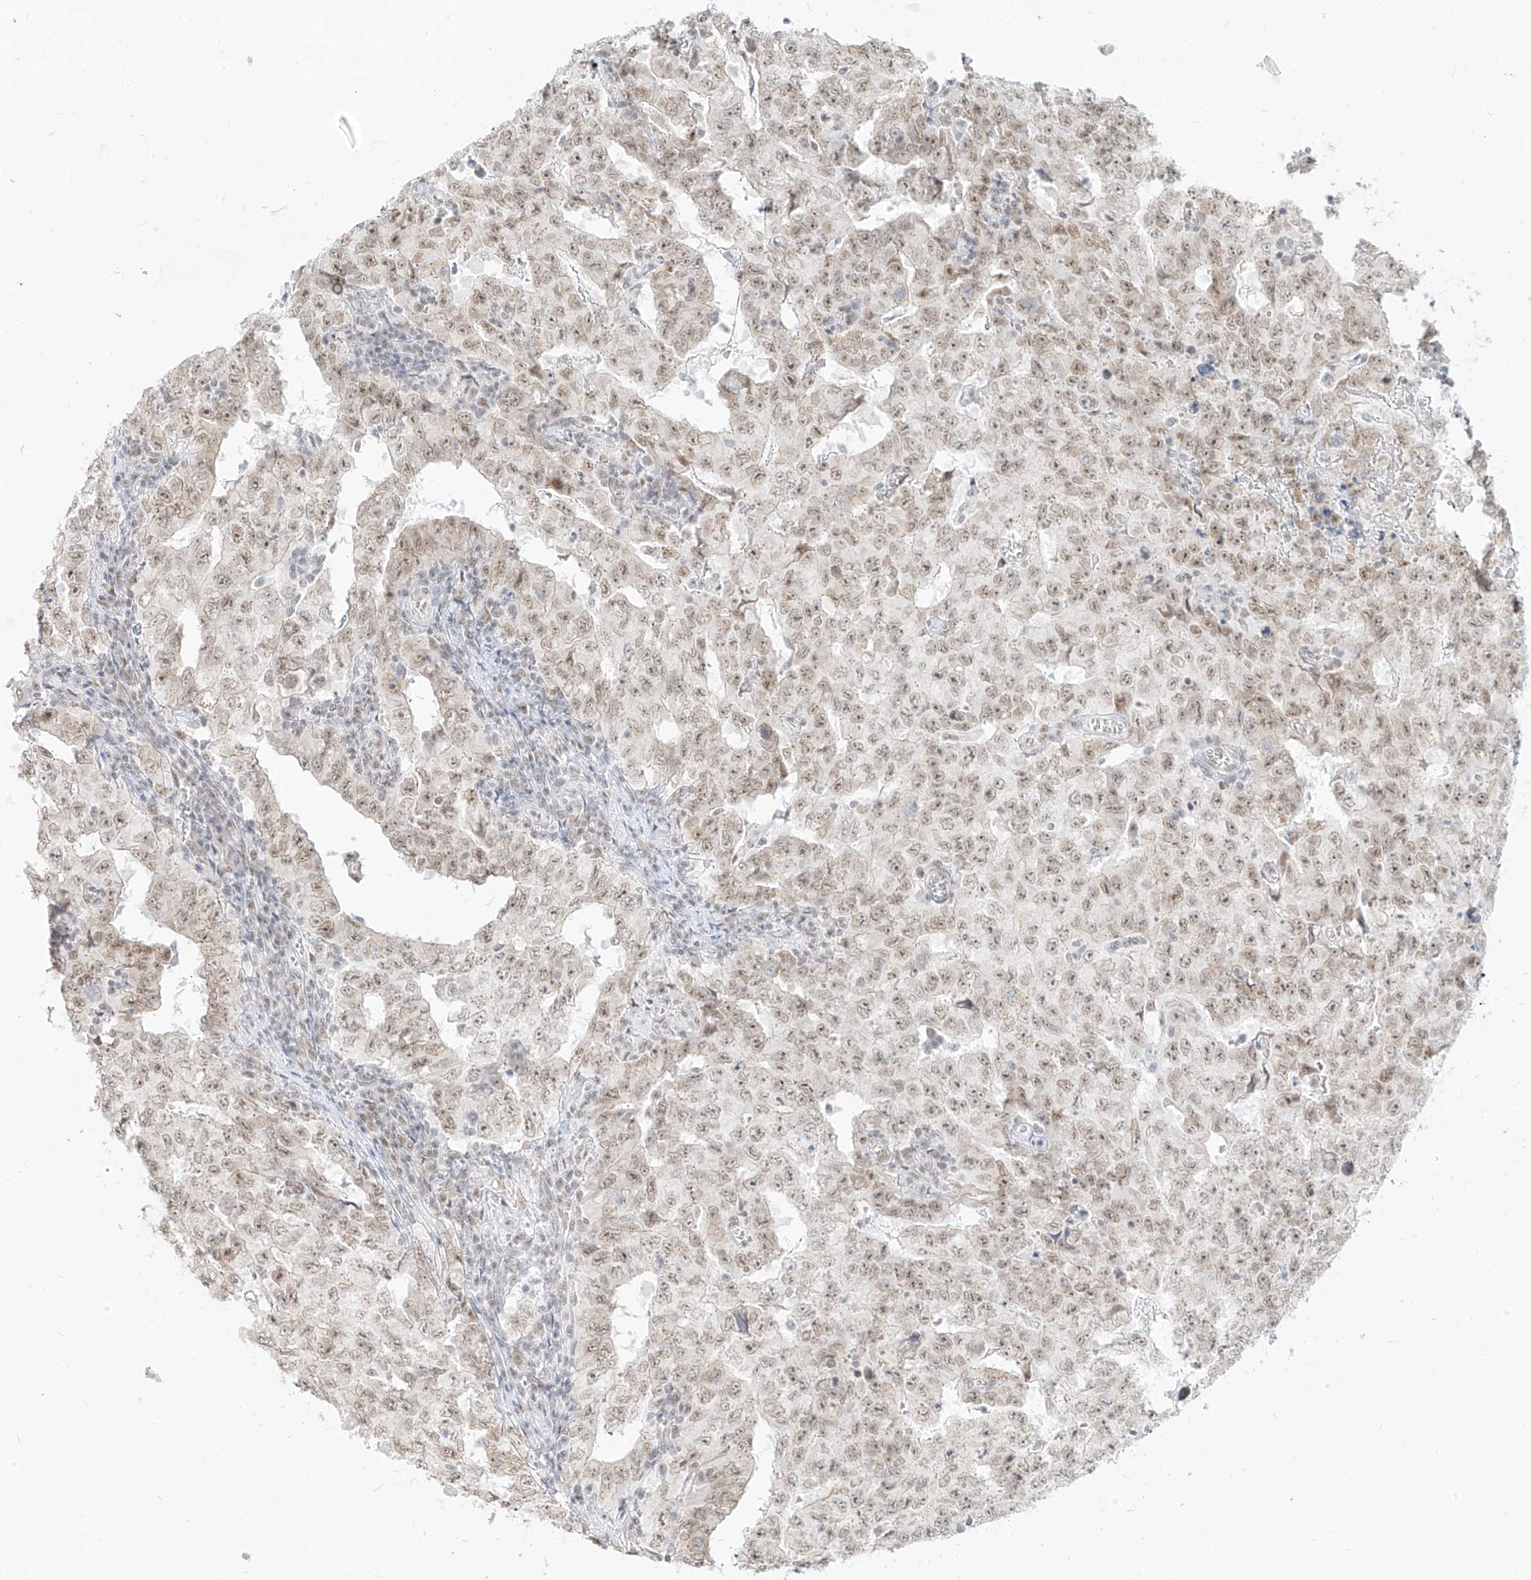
{"staining": {"intensity": "moderate", "quantity": ">75%", "location": "nuclear"}, "tissue": "testis cancer", "cell_type": "Tumor cells", "image_type": "cancer", "snomed": [{"axis": "morphology", "description": "Carcinoma, Embryonal, NOS"}, {"axis": "topography", "description": "Testis"}], "caption": "A histopathology image showing moderate nuclear expression in approximately >75% of tumor cells in testis embryonal carcinoma, as visualized by brown immunohistochemical staining.", "gene": "SUPT5H", "patient": {"sex": "male", "age": 26}}